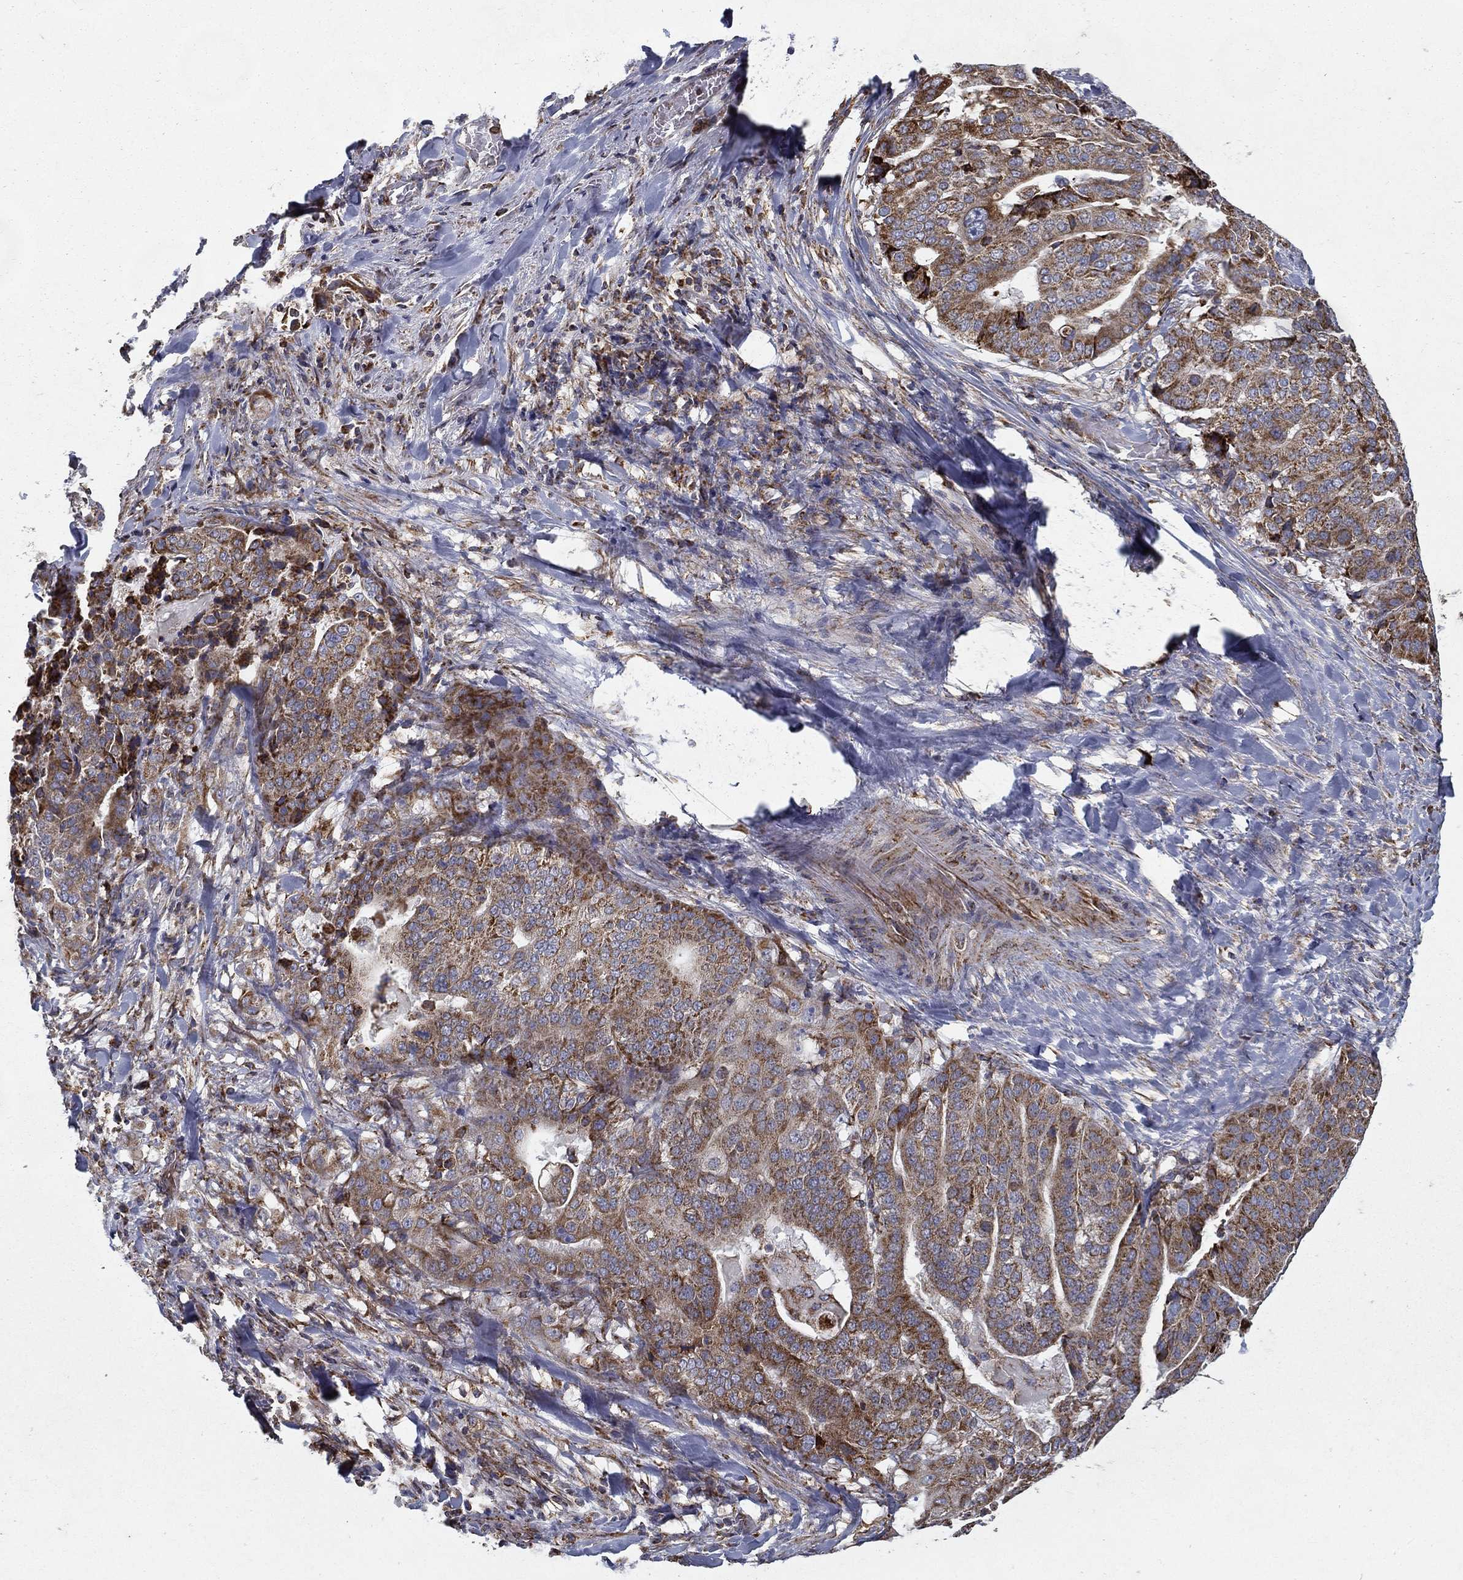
{"staining": {"intensity": "moderate", "quantity": "25%-75%", "location": "cytoplasmic/membranous"}, "tissue": "stomach cancer", "cell_type": "Tumor cells", "image_type": "cancer", "snomed": [{"axis": "morphology", "description": "Adenocarcinoma, NOS"}, {"axis": "topography", "description": "Stomach"}], "caption": "A micrograph of adenocarcinoma (stomach) stained for a protein shows moderate cytoplasmic/membranous brown staining in tumor cells.", "gene": "MT-CYB", "patient": {"sex": "male", "age": 48}}